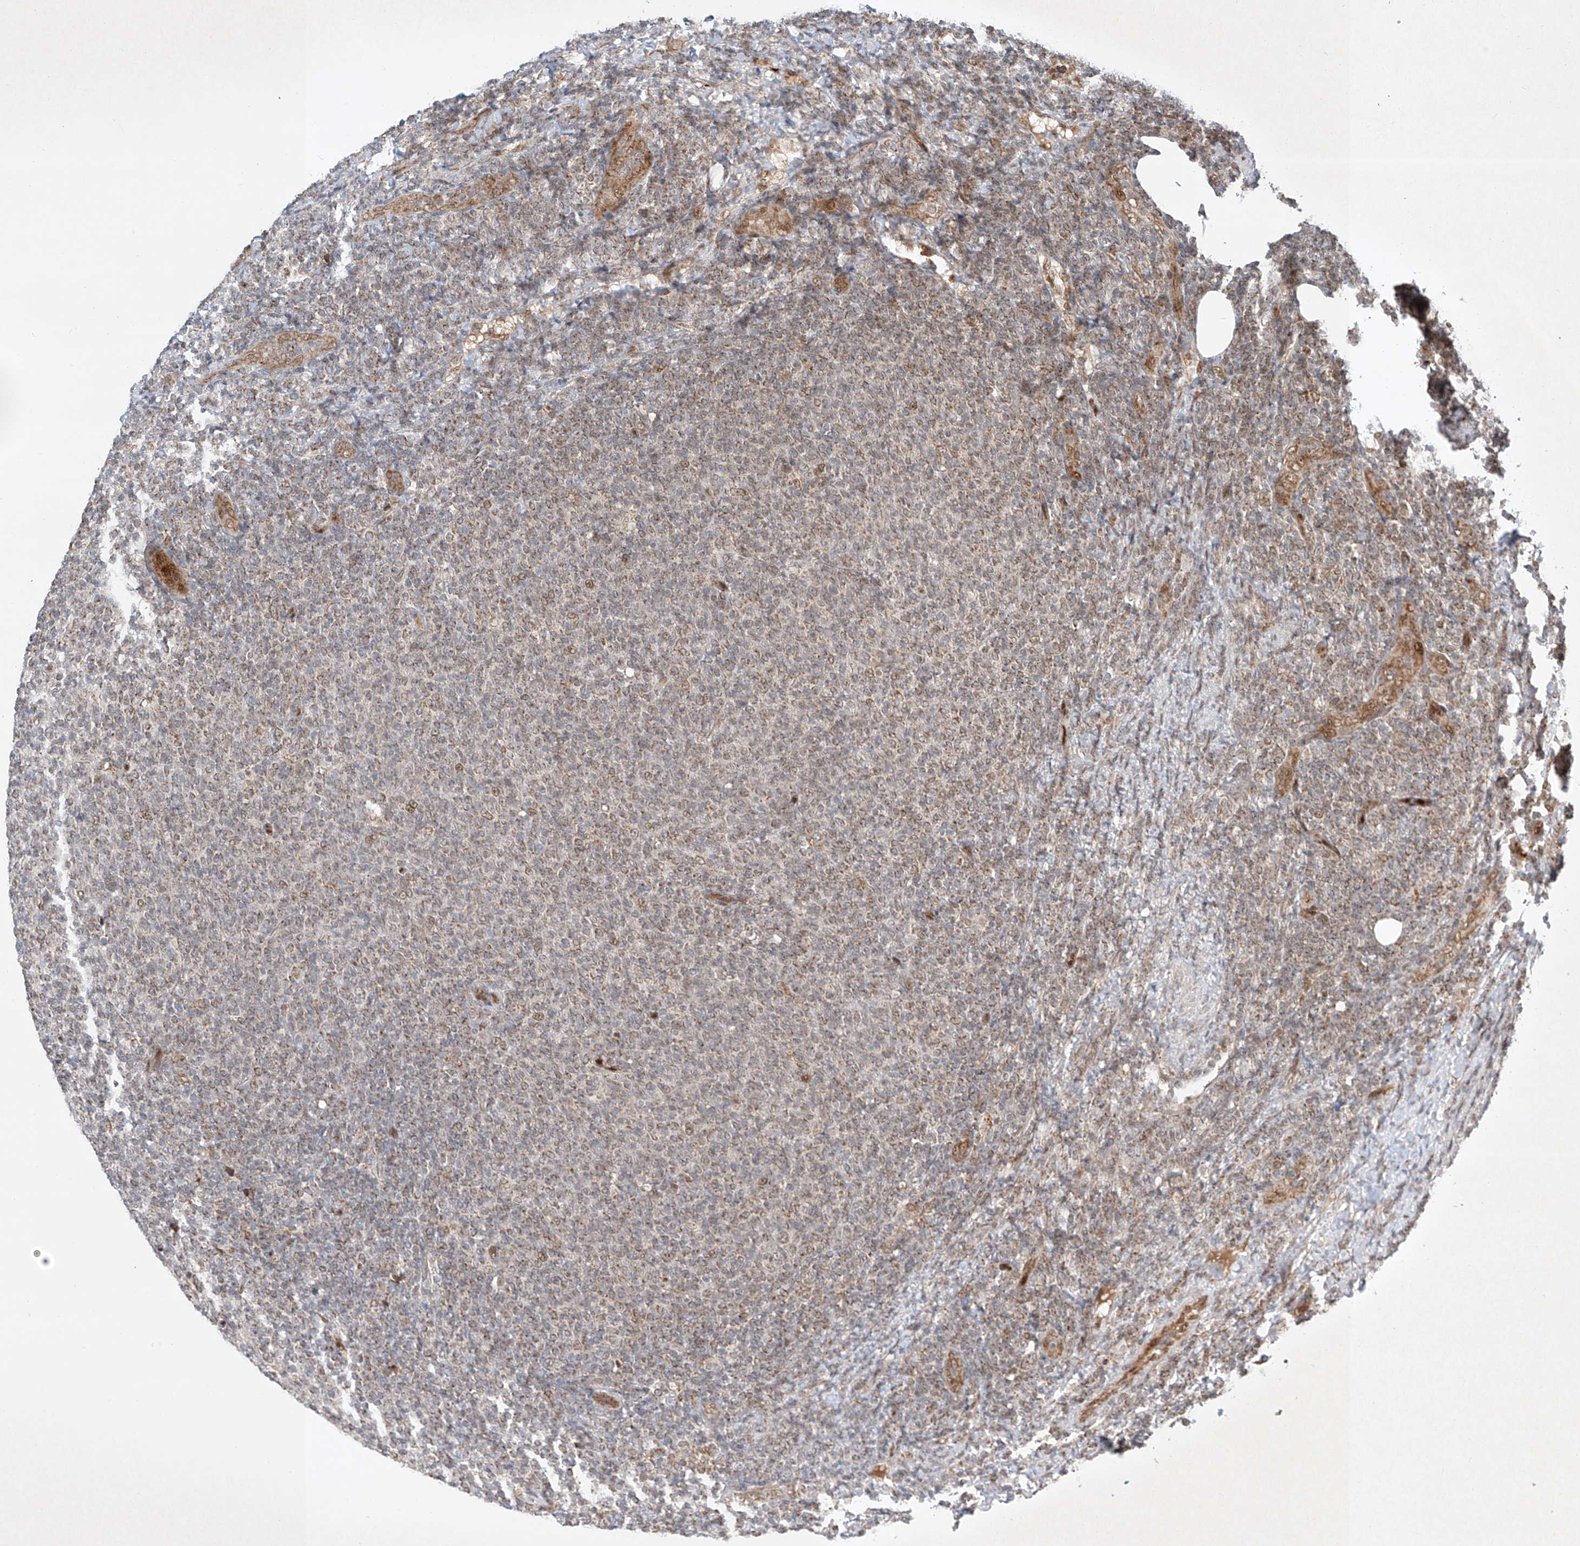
{"staining": {"intensity": "moderate", "quantity": "25%-75%", "location": "cytoplasmic/membranous"}, "tissue": "lymphoma", "cell_type": "Tumor cells", "image_type": "cancer", "snomed": [{"axis": "morphology", "description": "Malignant lymphoma, non-Hodgkin's type, Low grade"}, {"axis": "topography", "description": "Lymph node"}], "caption": "Moderate cytoplasmic/membranous expression is seen in approximately 25%-75% of tumor cells in malignant lymphoma, non-Hodgkin's type (low-grade).", "gene": "EPG5", "patient": {"sex": "male", "age": 66}}